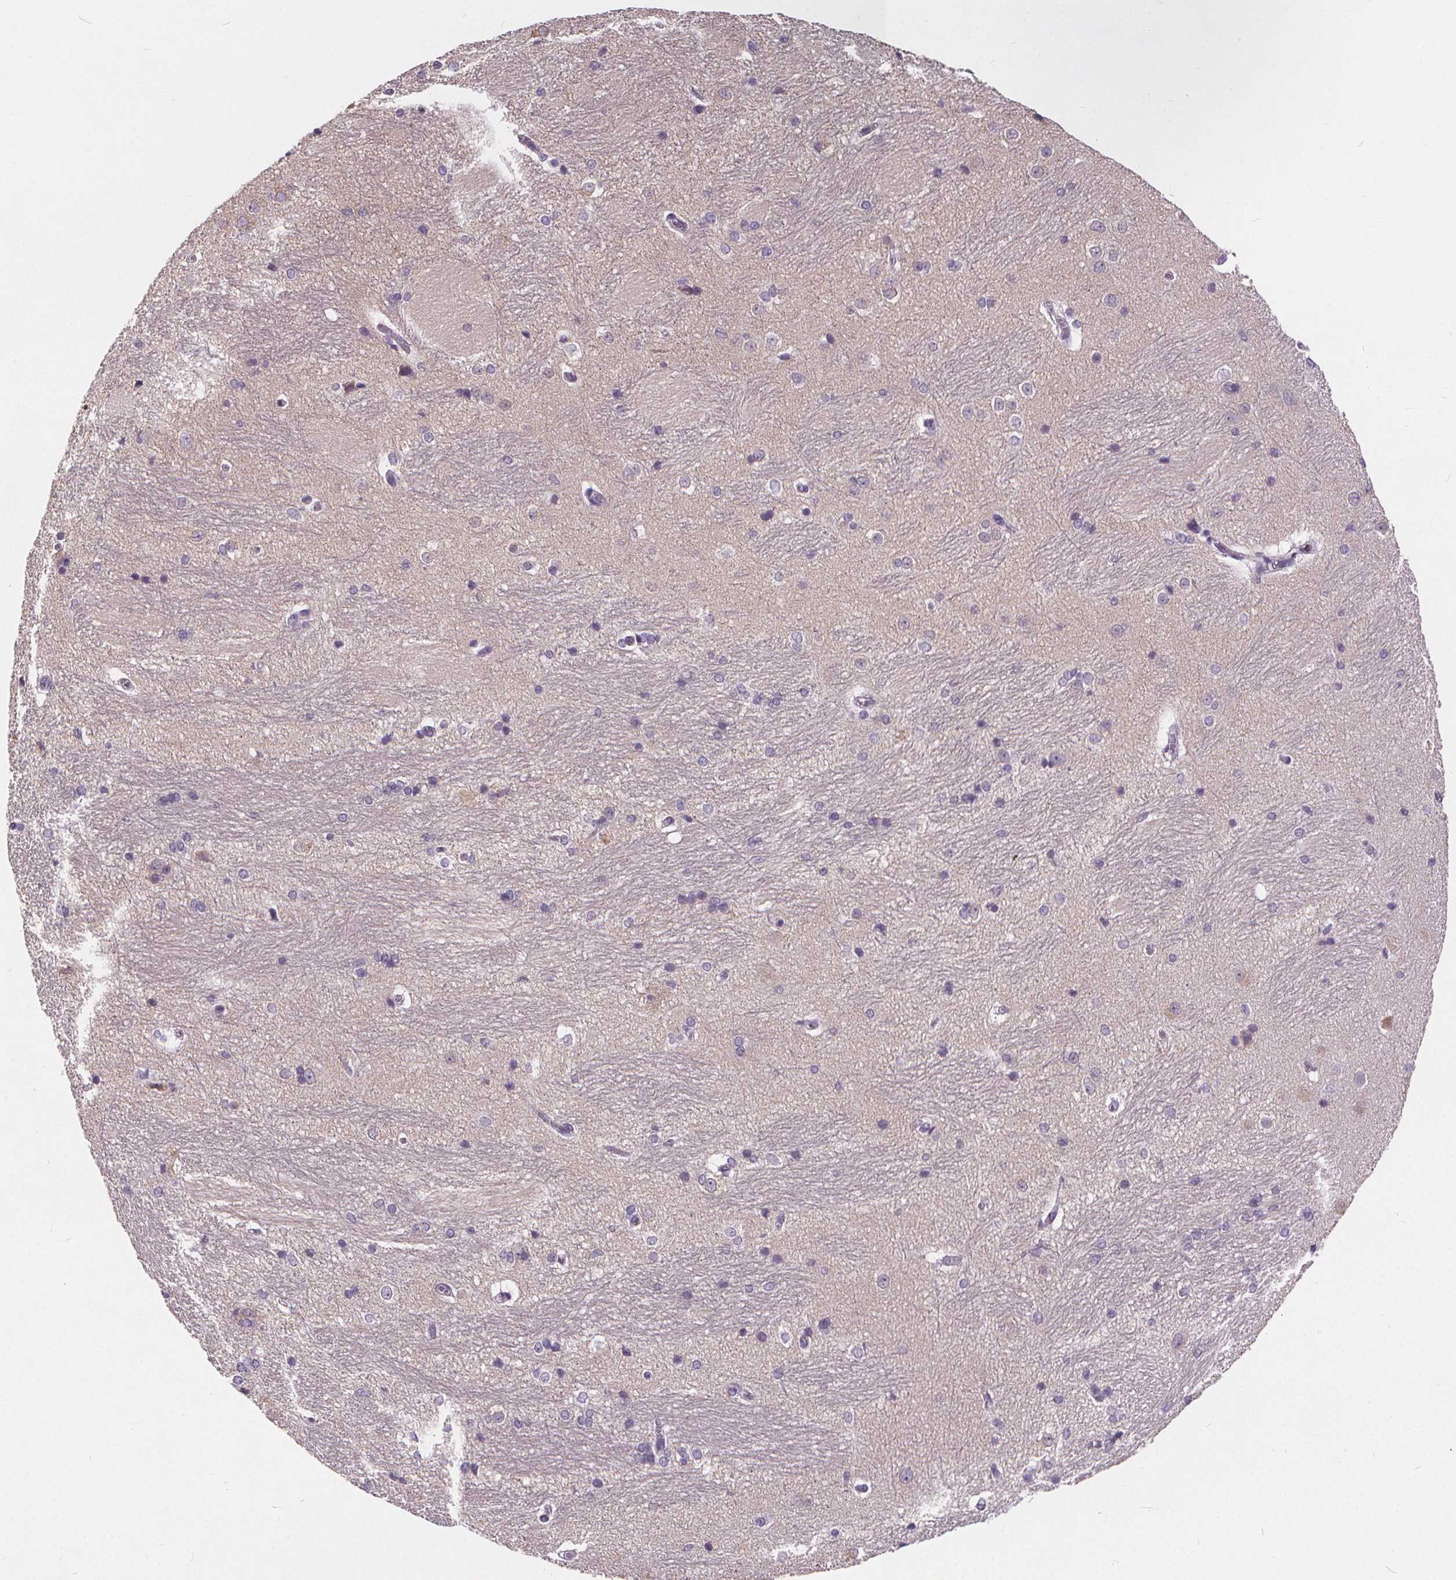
{"staining": {"intensity": "negative", "quantity": "none", "location": "none"}, "tissue": "hippocampus", "cell_type": "Glial cells", "image_type": "normal", "snomed": [{"axis": "morphology", "description": "Normal tissue, NOS"}, {"axis": "topography", "description": "Cerebral cortex"}, {"axis": "topography", "description": "Hippocampus"}], "caption": "Immunohistochemistry image of unremarkable hippocampus: hippocampus stained with DAB shows no significant protein positivity in glial cells.", "gene": "ATP6V1D", "patient": {"sex": "female", "age": 19}}